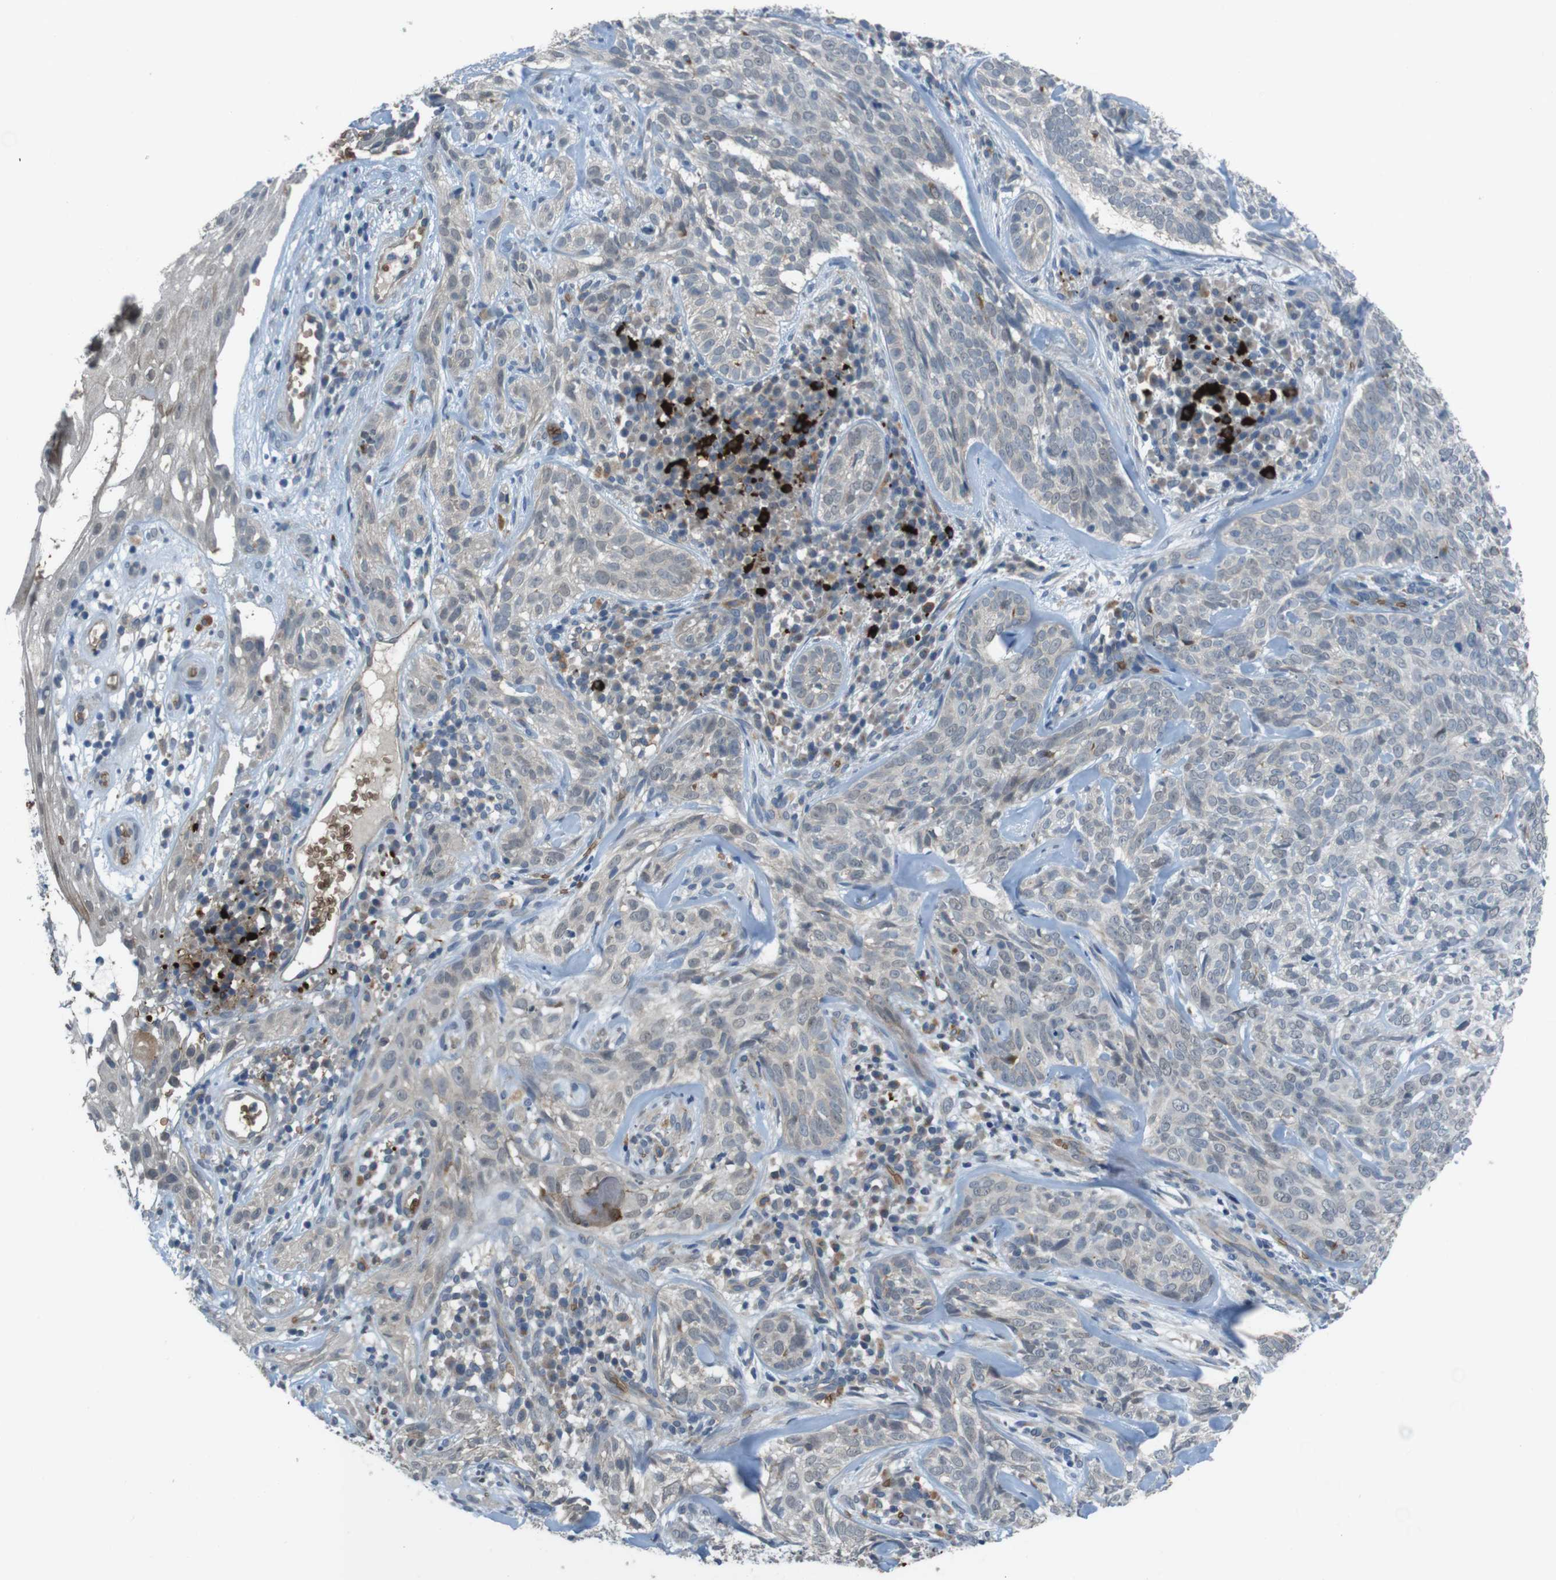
{"staining": {"intensity": "negative", "quantity": "none", "location": "none"}, "tissue": "skin cancer", "cell_type": "Tumor cells", "image_type": "cancer", "snomed": [{"axis": "morphology", "description": "Basal cell carcinoma"}, {"axis": "topography", "description": "Skin"}], "caption": "High magnification brightfield microscopy of basal cell carcinoma (skin) stained with DAB (brown) and counterstained with hematoxylin (blue): tumor cells show no significant staining.", "gene": "GYPA", "patient": {"sex": "male", "age": 72}}